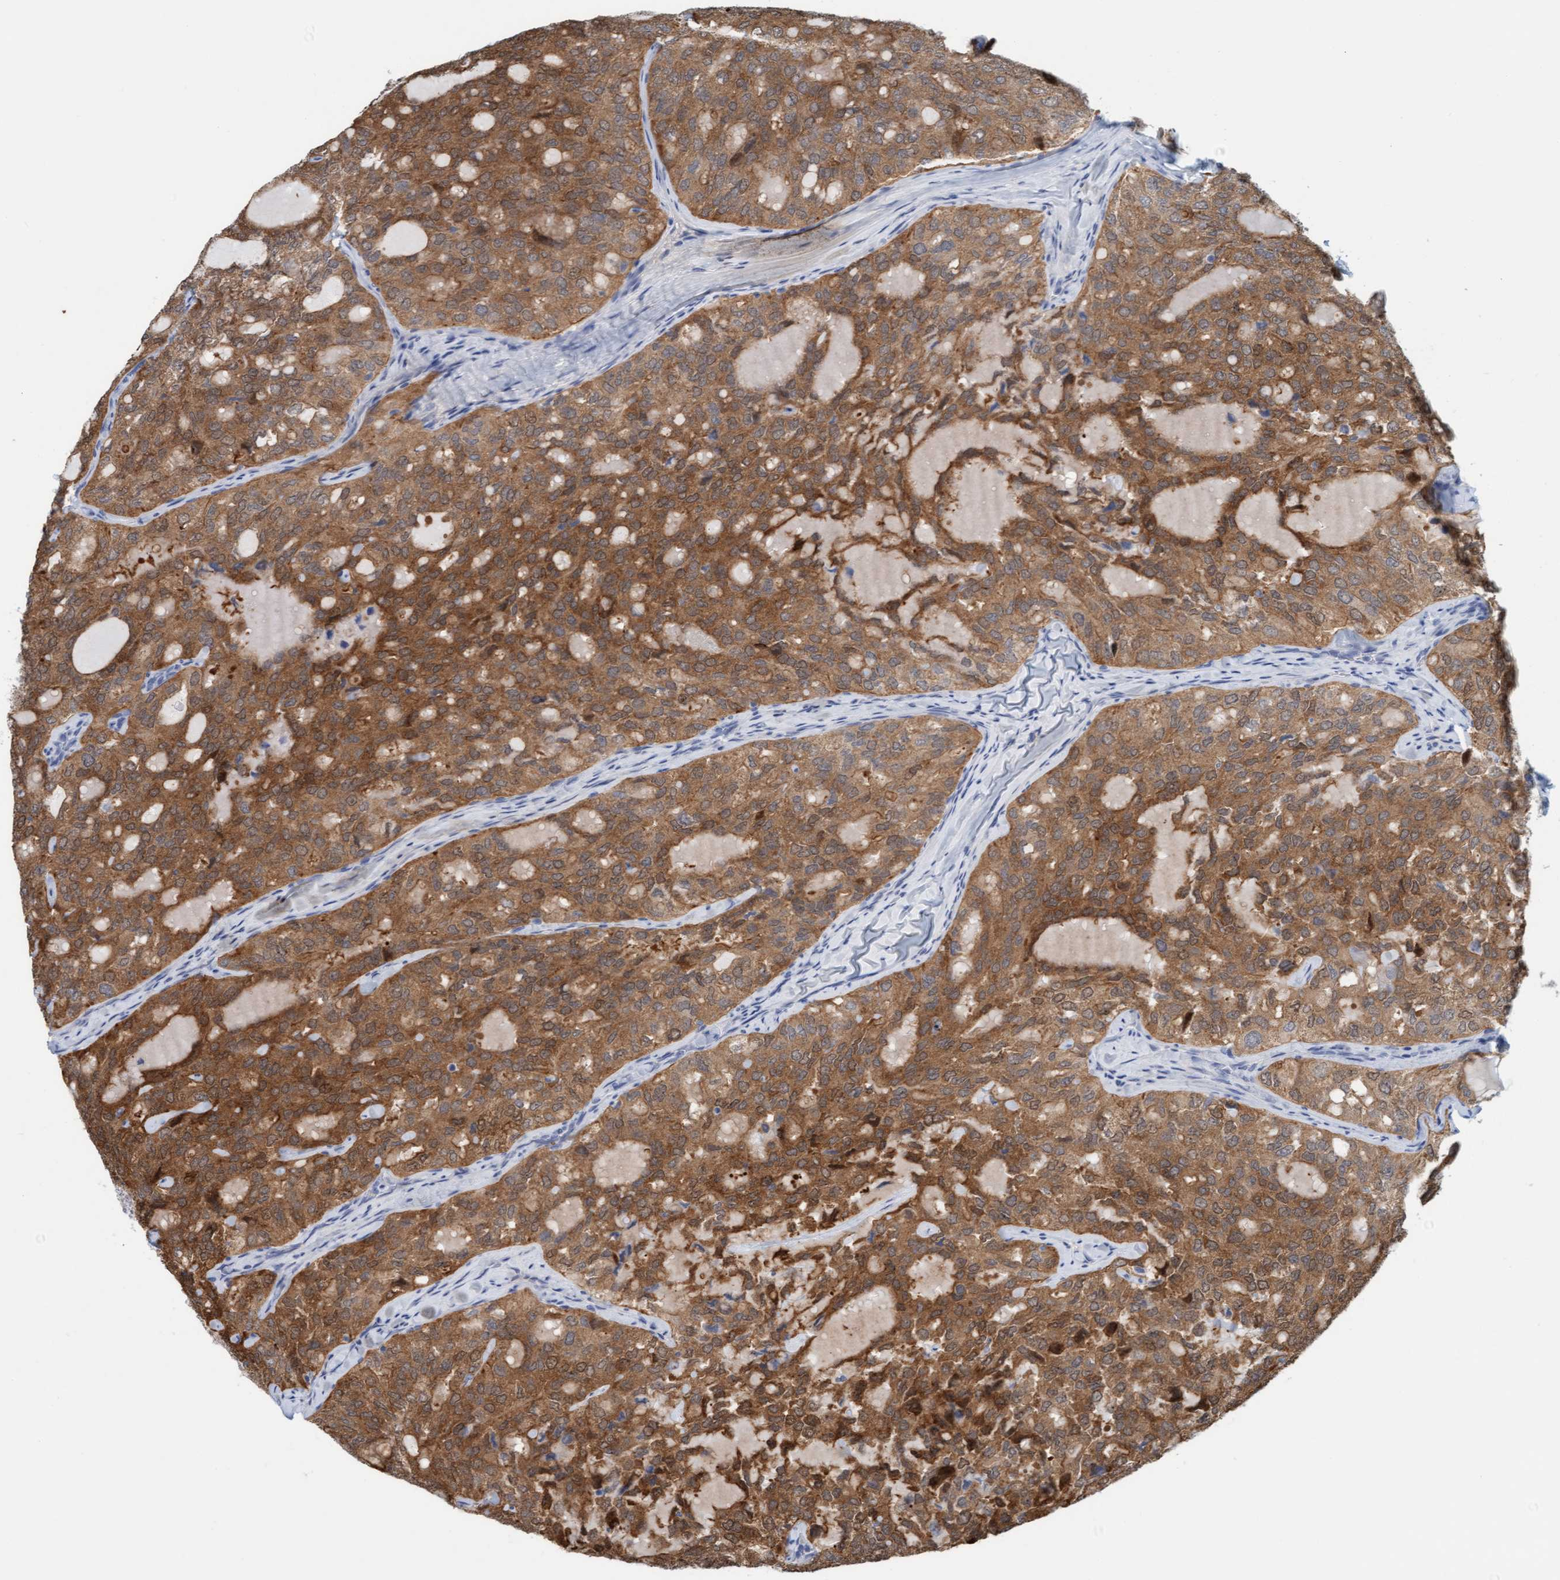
{"staining": {"intensity": "moderate", "quantity": ">75%", "location": "cytoplasmic/membranous"}, "tissue": "thyroid cancer", "cell_type": "Tumor cells", "image_type": "cancer", "snomed": [{"axis": "morphology", "description": "Follicular adenoma carcinoma, NOS"}, {"axis": "topography", "description": "Thyroid gland"}], "caption": "A medium amount of moderate cytoplasmic/membranous positivity is appreciated in about >75% of tumor cells in thyroid cancer tissue. (DAB = brown stain, brightfield microscopy at high magnification).", "gene": "KLHL11", "patient": {"sex": "male", "age": 75}}